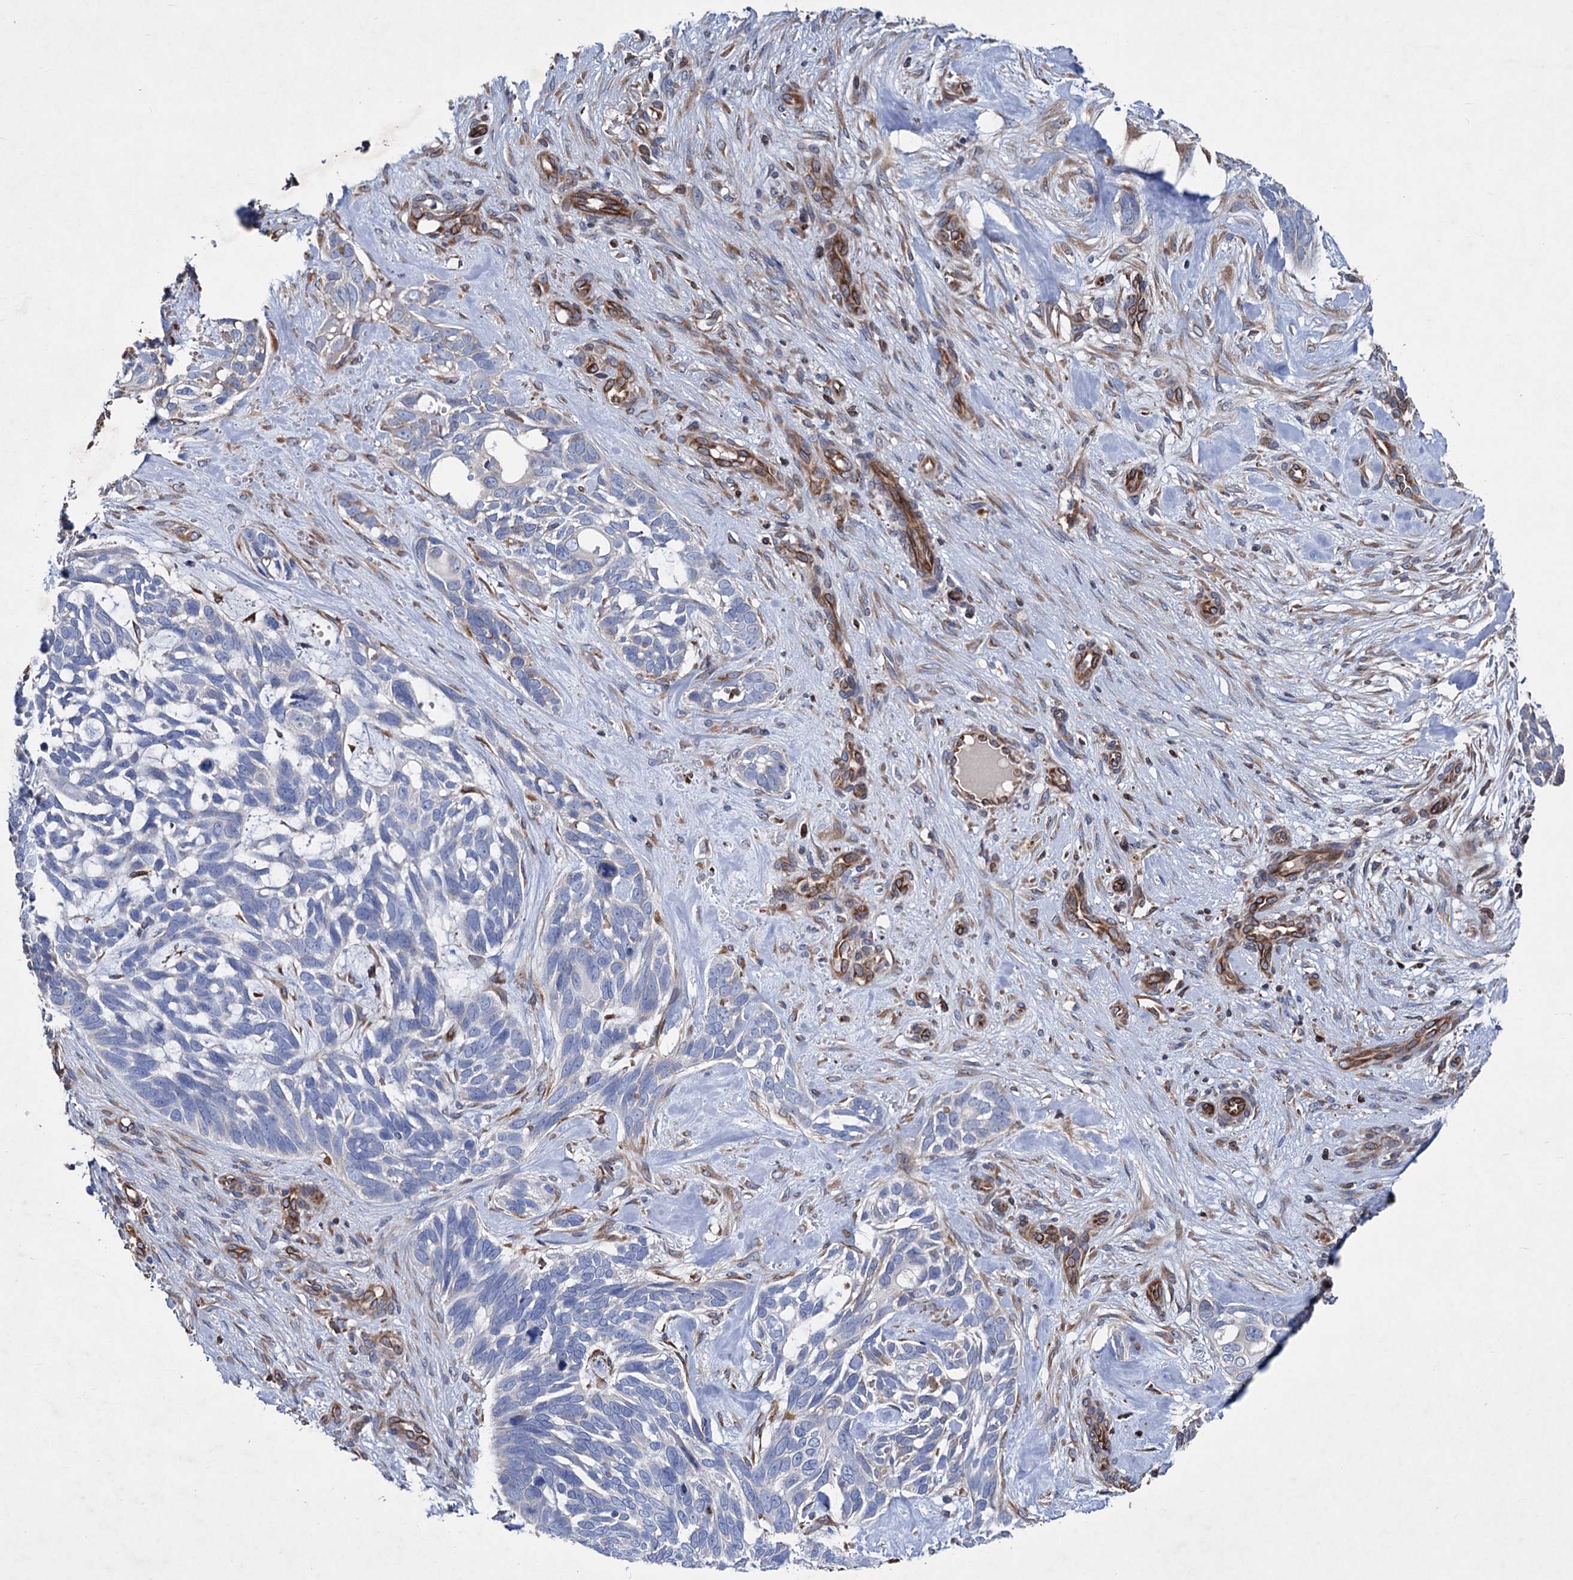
{"staining": {"intensity": "negative", "quantity": "none", "location": "none"}, "tissue": "skin cancer", "cell_type": "Tumor cells", "image_type": "cancer", "snomed": [{"axis": "morphology", "description": "Basal cell carcinoma"}, {"axis": "topography", "description": "Skin"}], "caption": "Tumor cells are negative for protein expression in human skin cancer (basal cell carcinoma).", "gene": "STING1", "patient": {"sex": "male", "age": 88}}